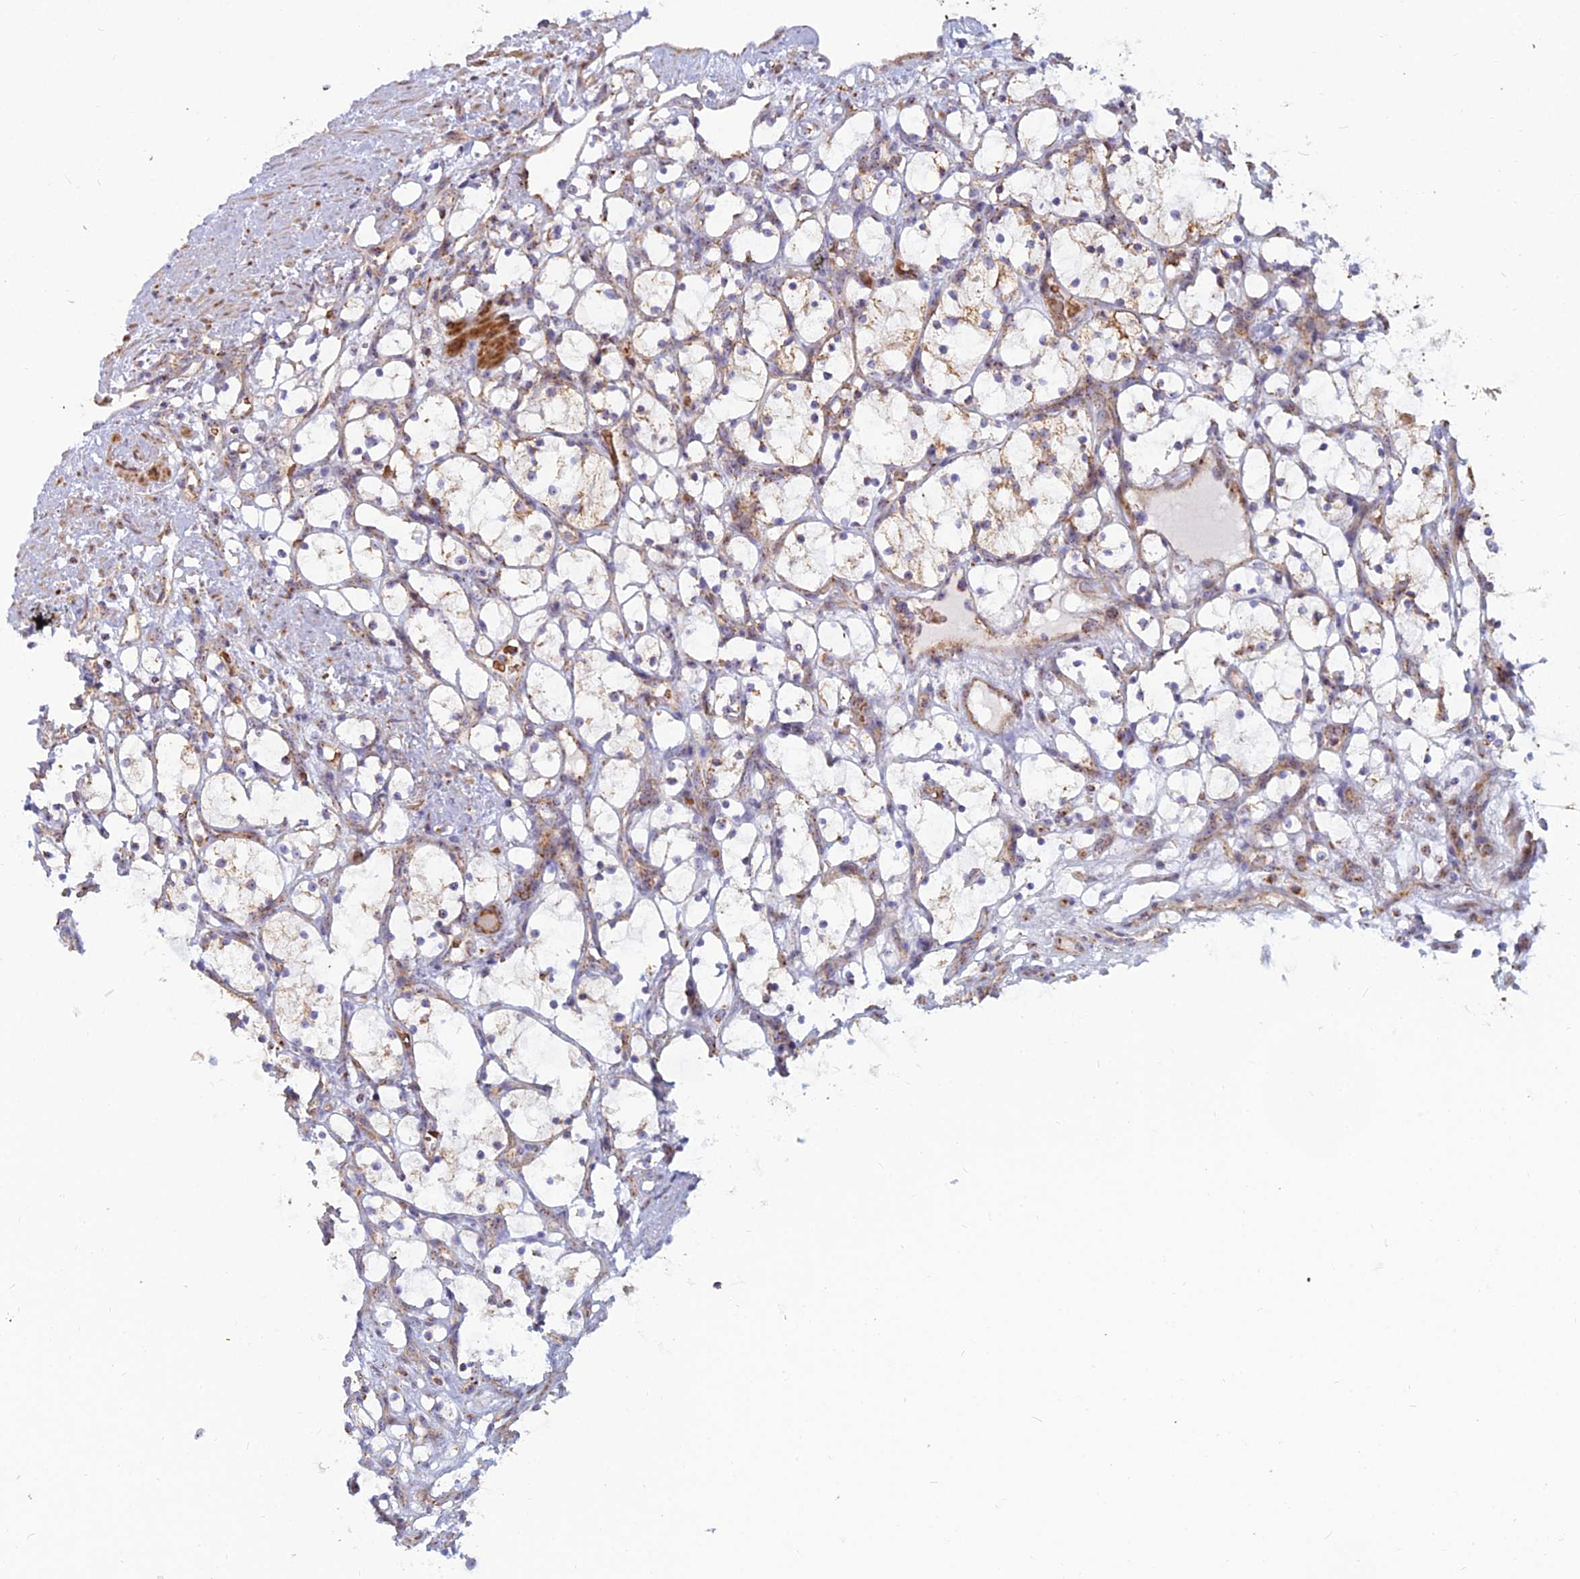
{"staining": {"intensity": "weak", "quantity": "25%-75%", "location": "cytoplasmic/membranous"}, "tissue": "renal cancer", "cell_type": "Tumor cells", "image_type": "cancer", "snomed": [{"axis": "morphology", "description": "Adenocarcinoma, NOS"}, {"axis": "topography", "description": "Kidney"}], "caption": "A low amount of weak cytoplasmic/membranous staining is seen in about 25%-75% of tumor cells in renal cancer tissue.", "gene": "SLC35F4", "patient": {"sex": "female", "age": 69}}